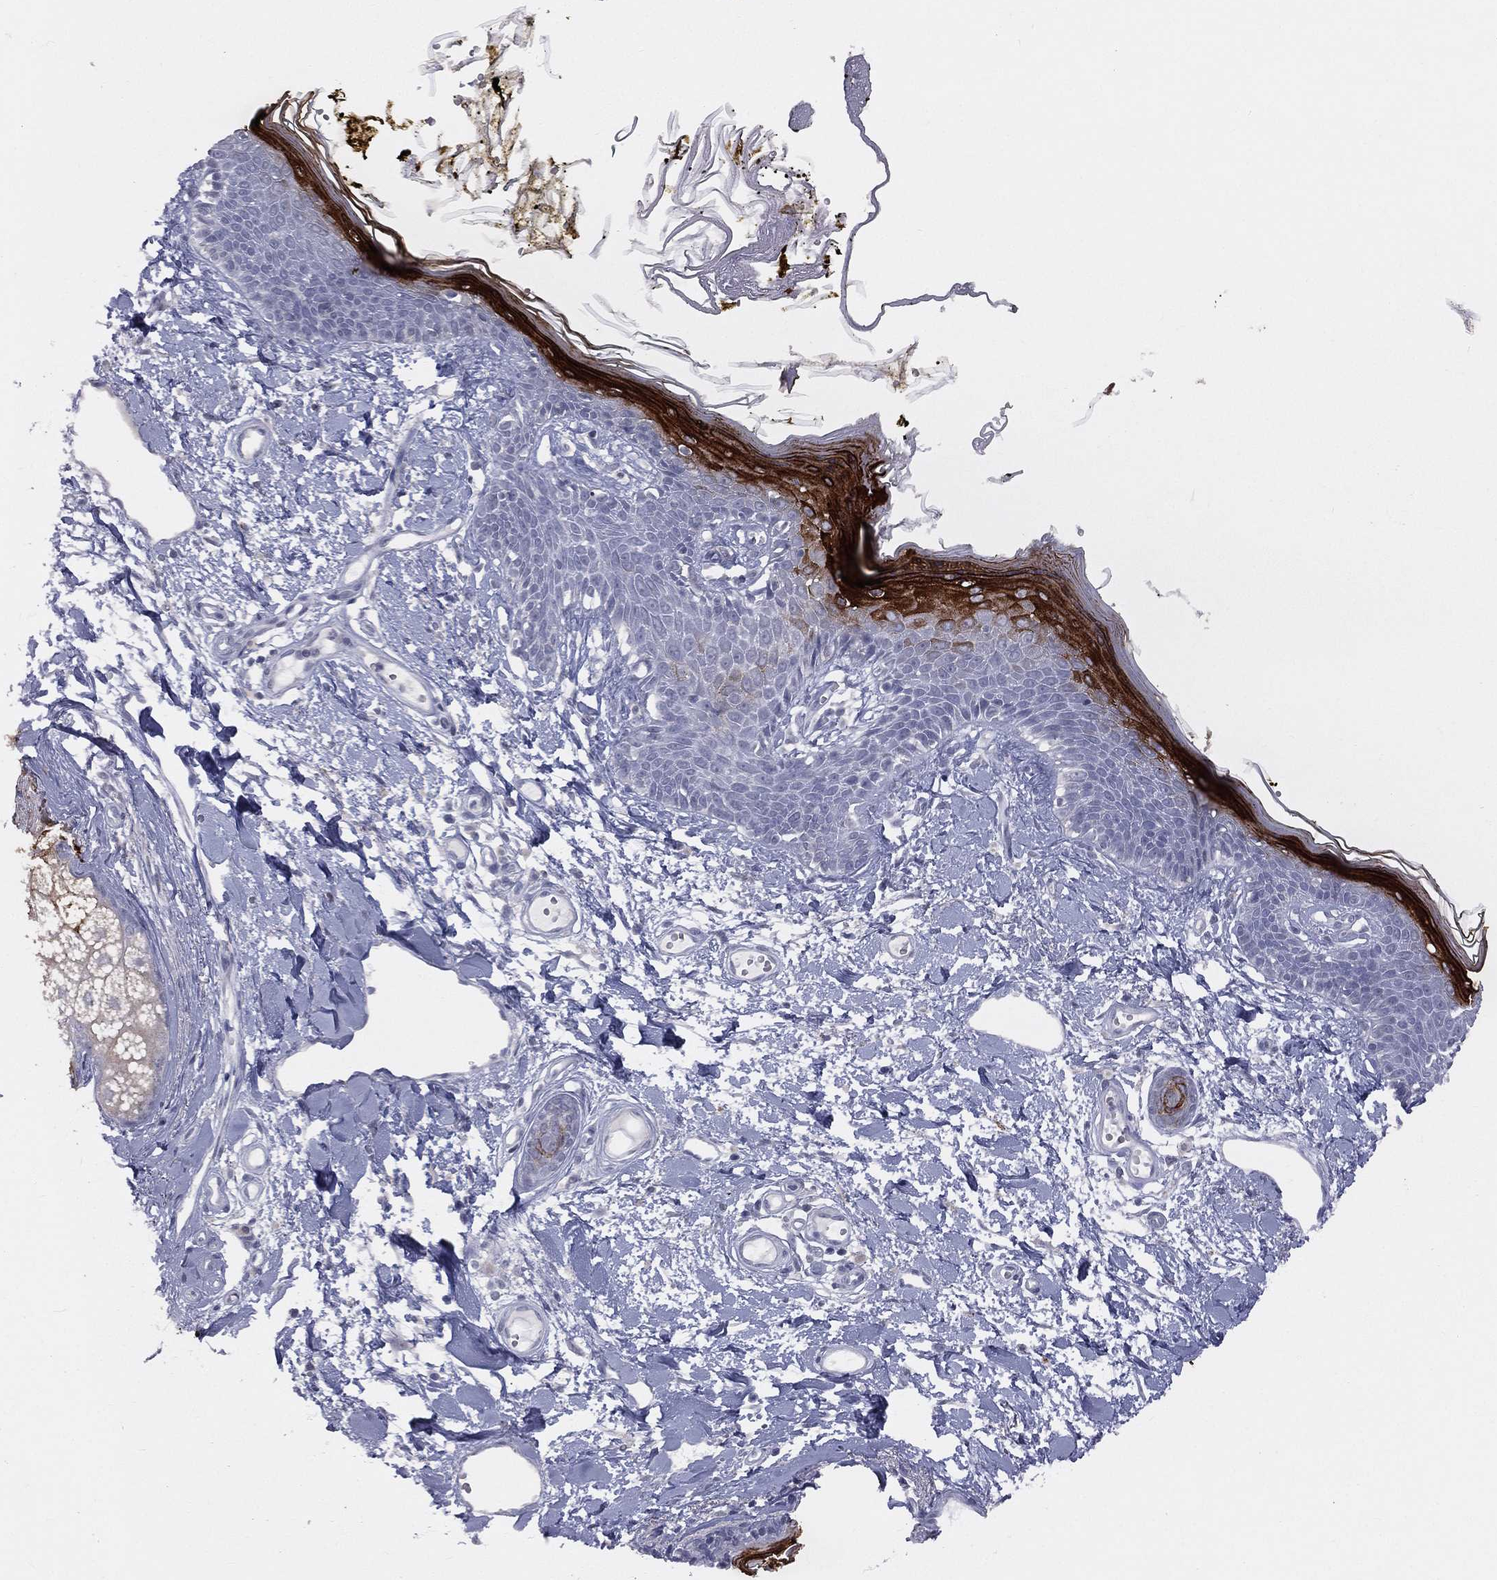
{"staining": {"intensity": "negative", "quantity": "none", "location": "none"}, "tissue": "skin", "cell_type": "Fibroblasts", "image_type": "normal", "snomed": [{"axis": "morphology", "description": "Normal tissue, NOS"}, {"axis": "topography", "description": "Skin"}], "caption": "This is a image of immunohistochemistry staining of normal skin, which shows no staining in fibroblasts.", "gene": "DMKN", "patient": {"sex": "male", "age": 76}}